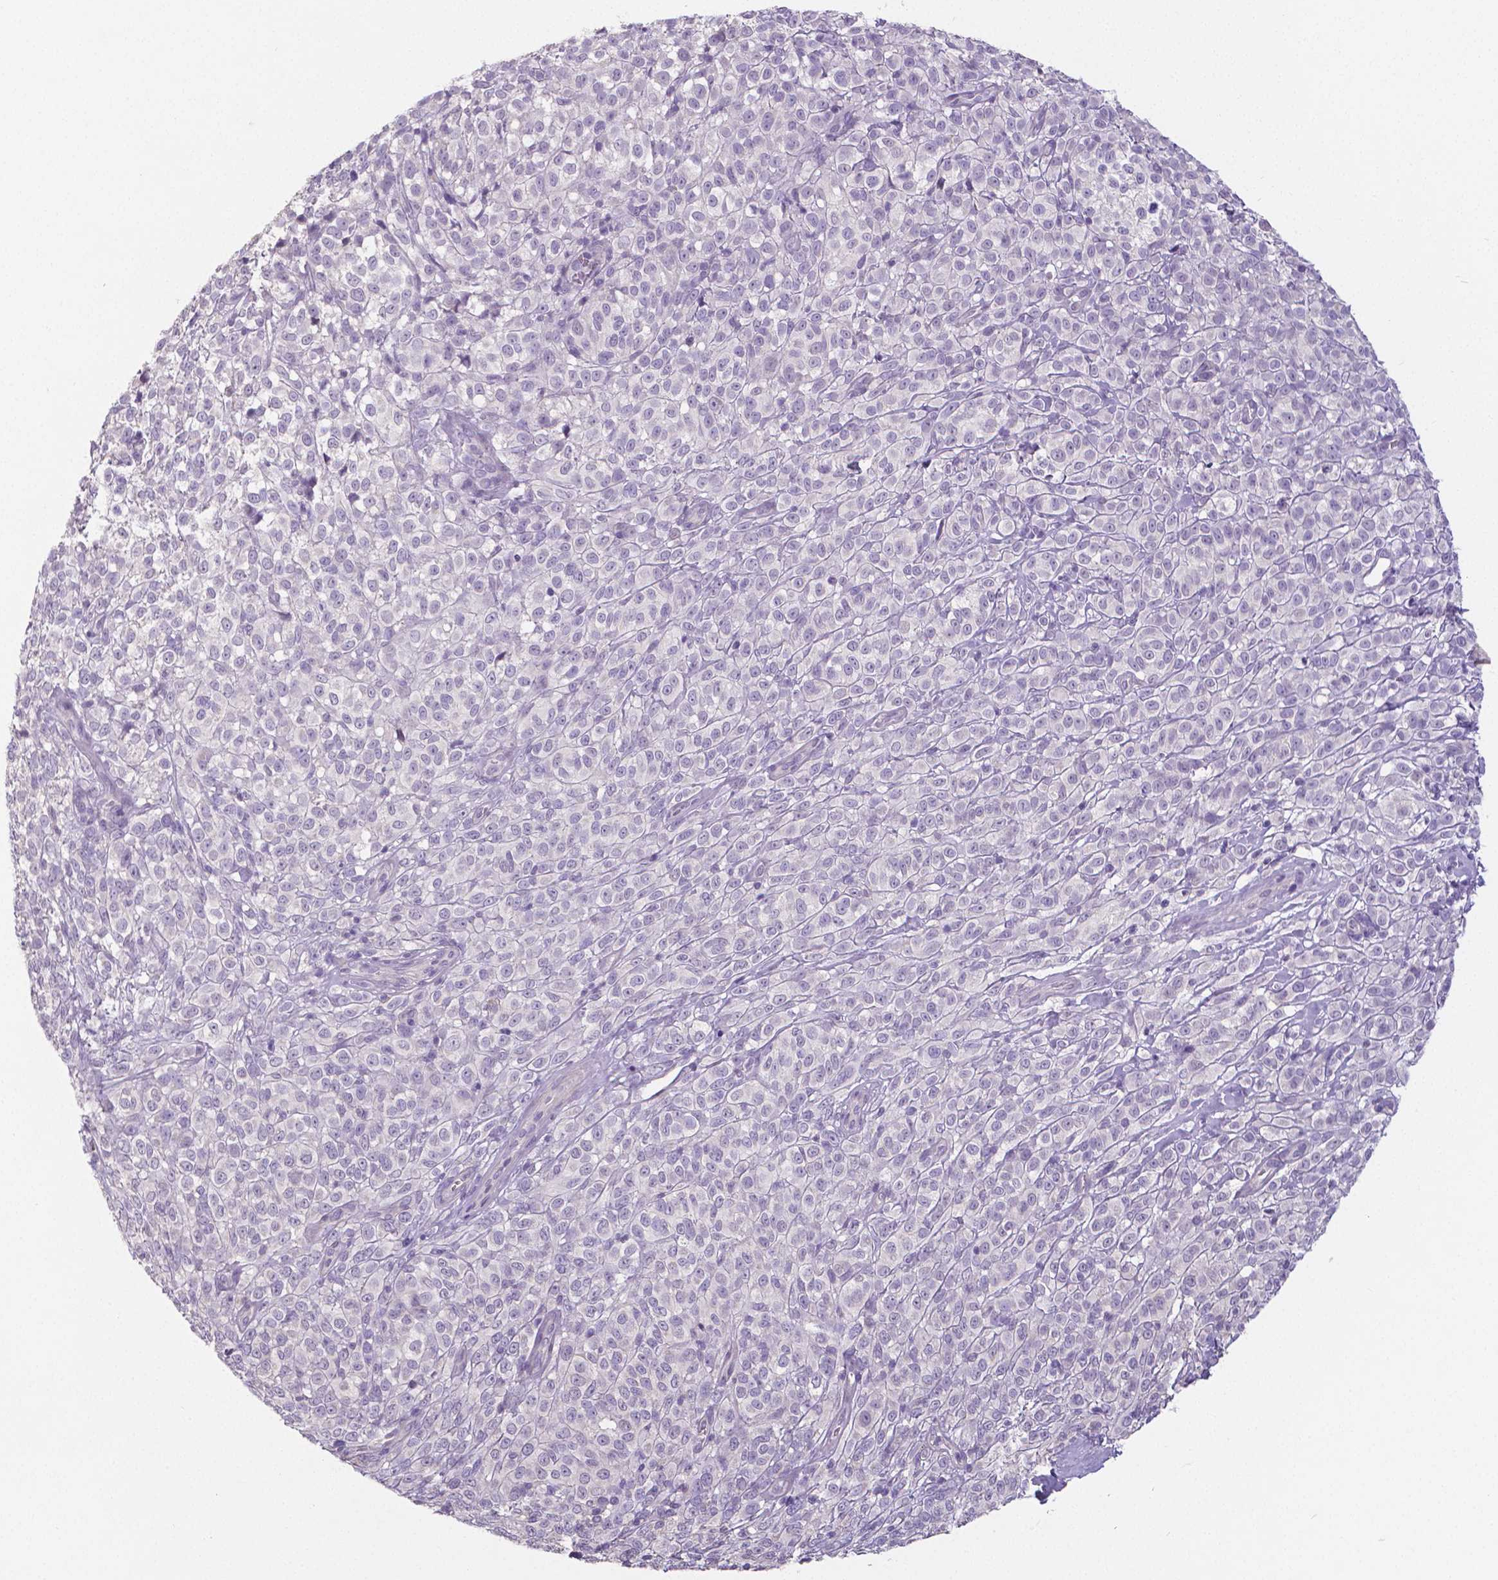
{"staining": {"intensity": "negative", "quantity": "none", "location": "none"}, "tissue": "melanoma", "cell_type": "Tumor cells", "image_type": "cancer", "snomed": [{"axis": "morphology", "description": "Malignant melanoma, NOS"}, {"axis": "topography", "description": "Skin"}], "caption": "Malignant melanoma stained for a protein using immunohistochemistry (IHC) displays no staining tumor cells.", "gene": "CRMP1", "patient": {"sex": "male", "age": 85}}